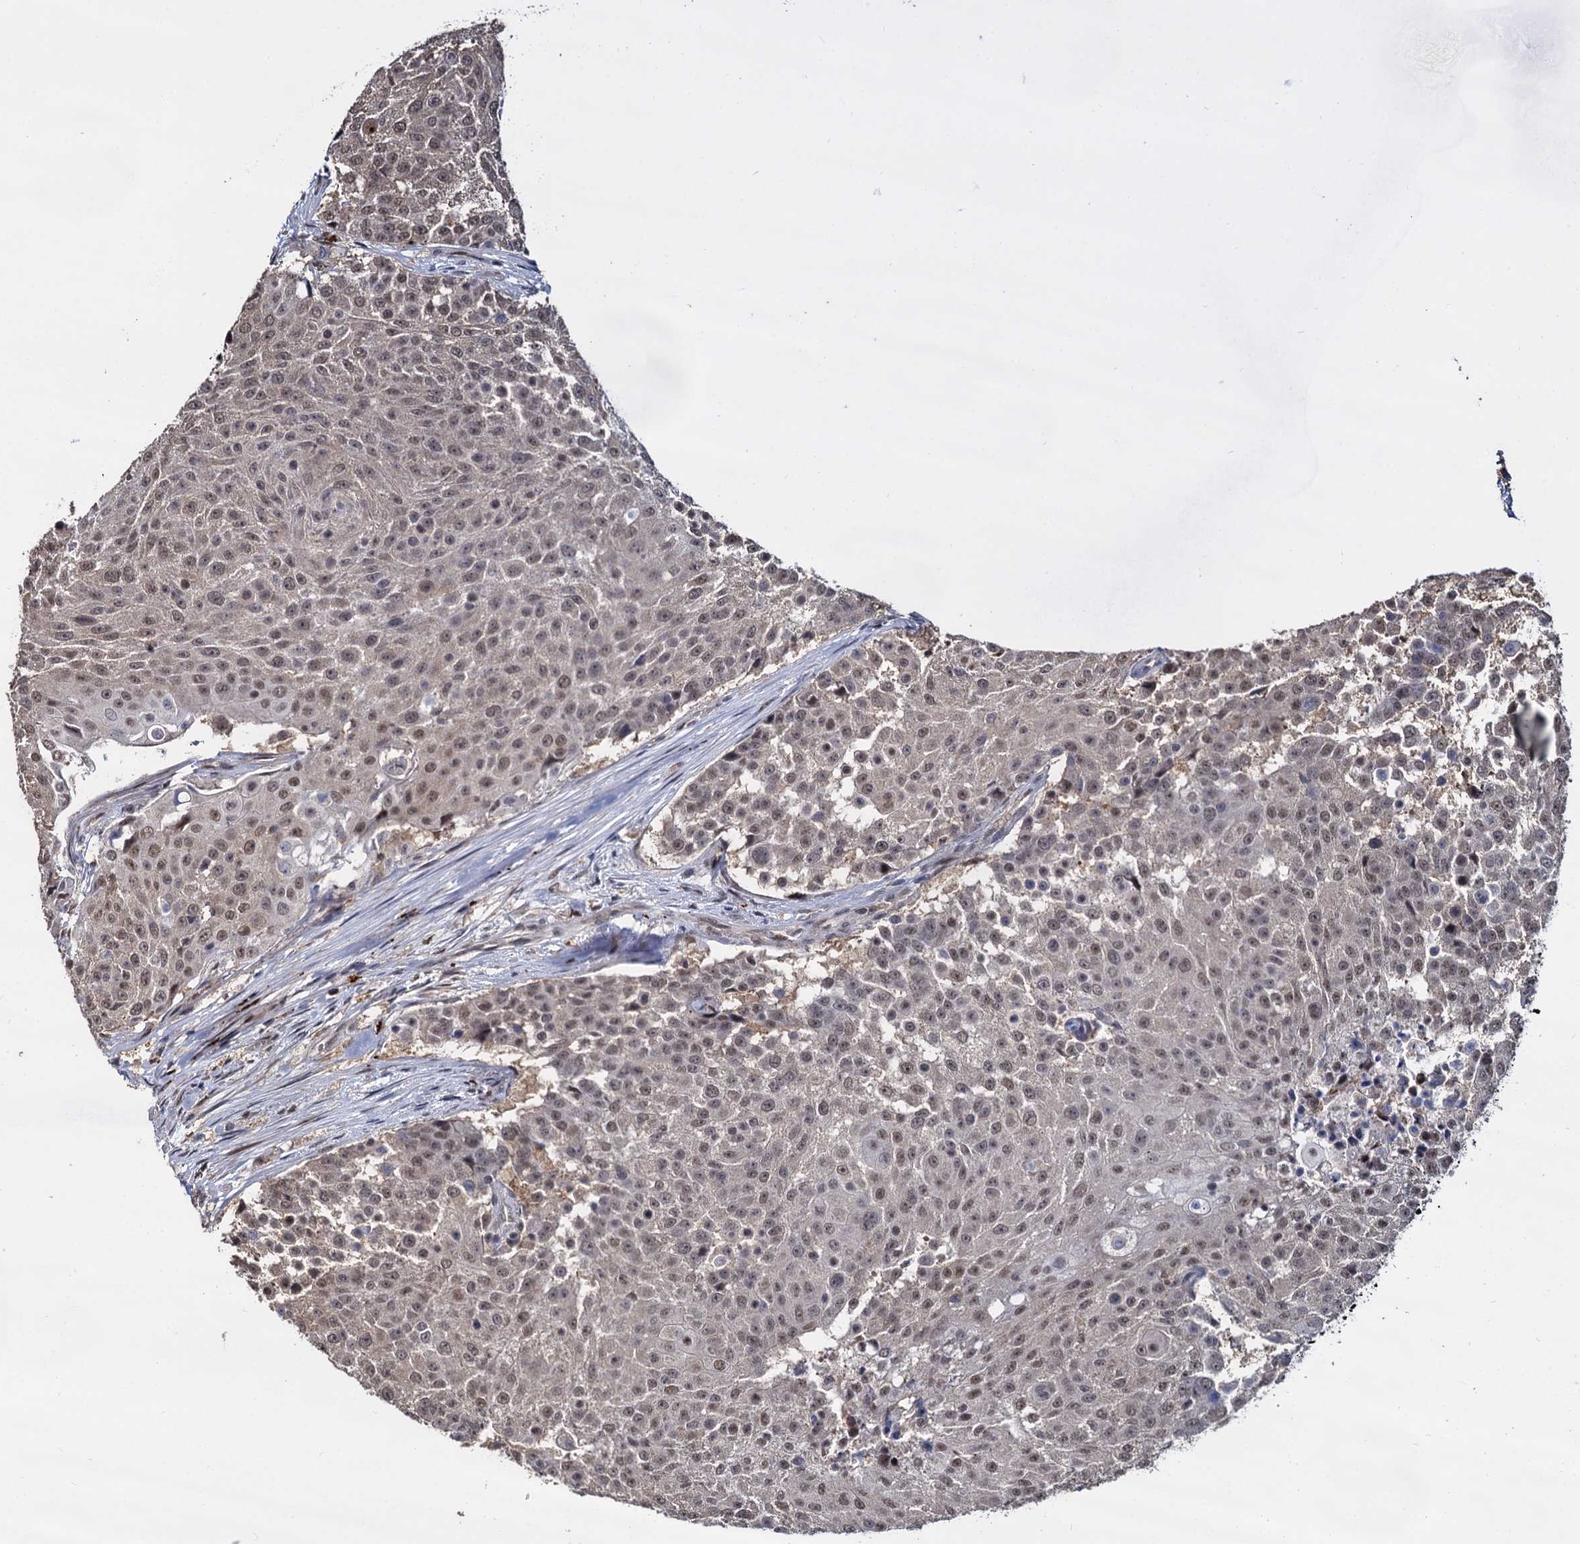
{"staining": {"intensity": "weak", "quantity": ">75%", "location": "nuclear"}, "tissue": "urothelial cancer", "cell_type": "Tumor cells", "image_type": "cancer", "snomed": [{"axis": "morphology", "description": "Urothelial carcinoma, High grade"}, {"axis": "topography", "description": "Urinary bladder"}], "caption": "Urothelial cancer stained with DAB immunohistochemistry (IHC) exhibits low levels of weak nuclear positivity in approximately >75% of tumor cells.", "gene": "PSMD4", "patient": {"sex": "female", "age": 63}}